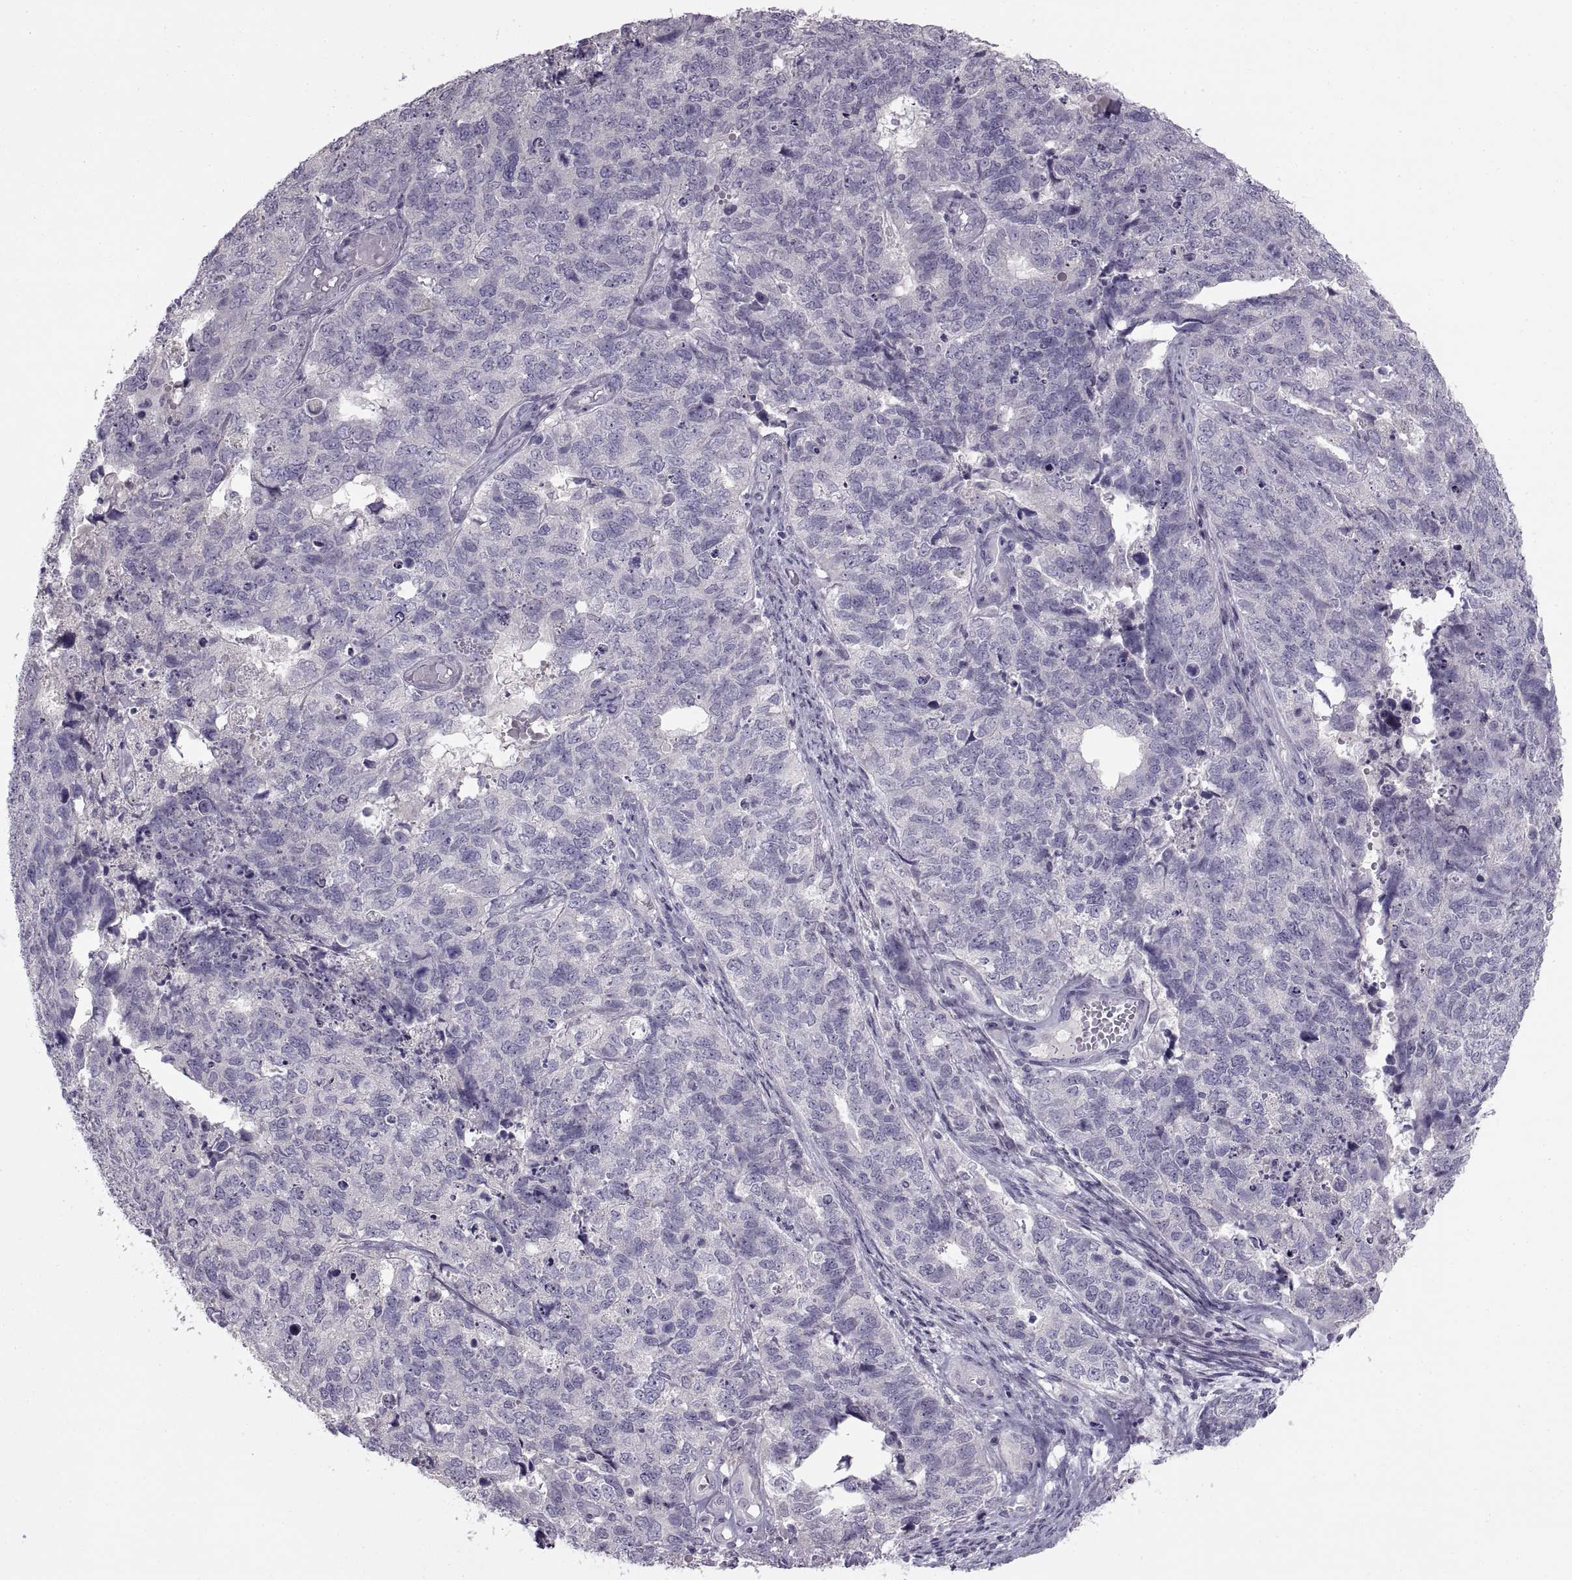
{"staining": {"intensity": "negative", "quantity": "none", "location": "none"}, "tissue": "cervical cancer", "cell_type": "Tumor cells", "image_type": "cancer", "snomed": [{"axis": "morphology", "description": "Squamous cell carcinoma, NOS"}, {"axis": "topography", "description": "Cervix"}], "caption": "IHC micrograph of cervical cancer (squamous cell carcinoma) stained for a protein (brown), which exhibits no expression in tumor cells.", "gene": "BSPH1", "patient": {"sex": "female", "age": 63}}